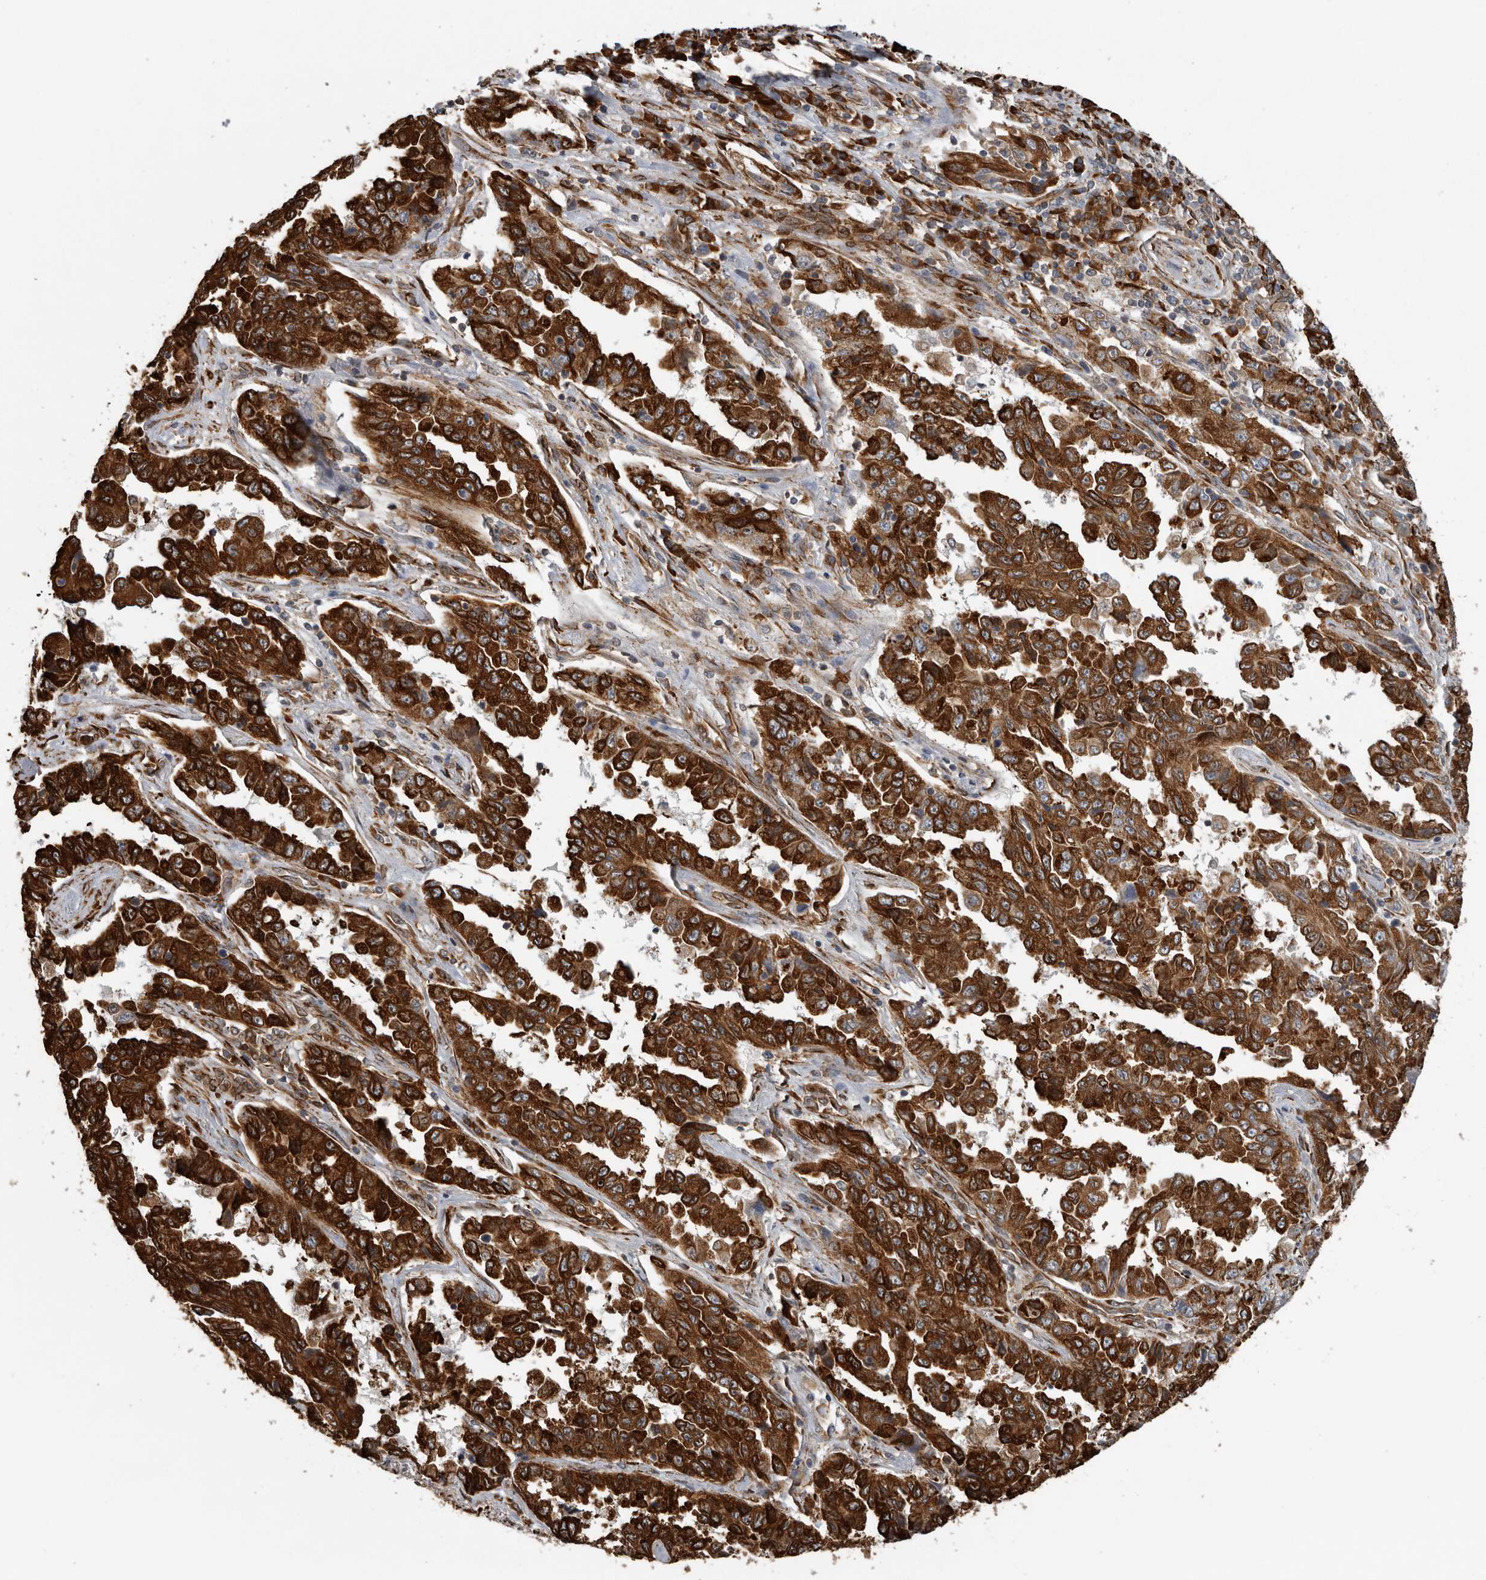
{"staining": {"intensity": "strong", "quantity": ">75%", "location": "cytoplasmic/membranous"}, "tissue": "lung cancer", "cell_type": "Tumor cells", "image_type": "cancer", "snomed": [{"axis": "morphology", "description": "Adenocarcinoma, NOS"}, {"axis": "topography", "description": "Lung"}], "caption": "A photomicrograph of human adenocarcinoma (lung) stained for a protein demonstrates strong cytoplasmic/membranous brown staining in tumor cells.", "gene": "CEP350", "patient": {"sex": "female", "age": 51}}